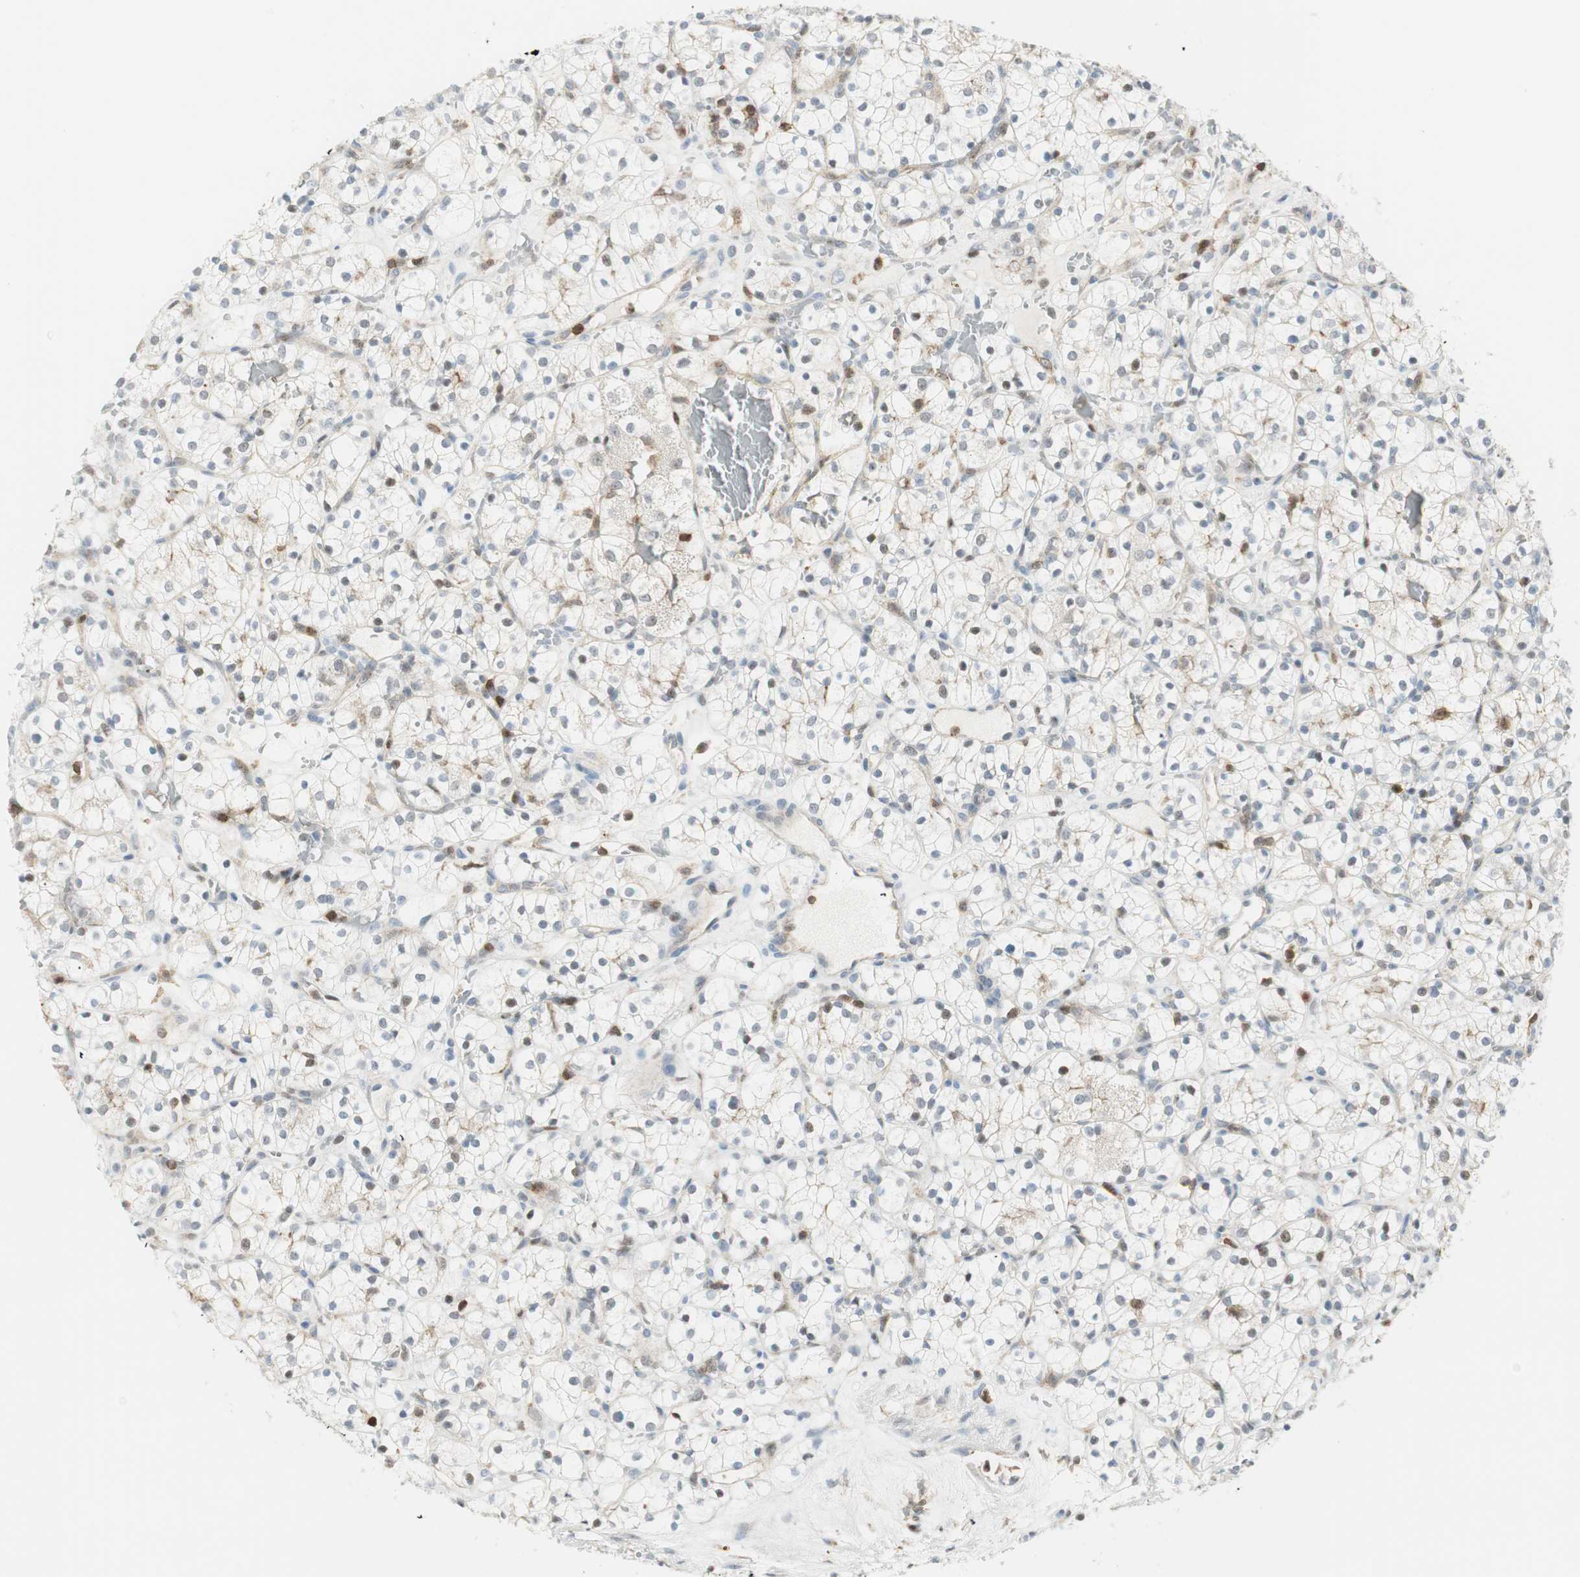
{"staining": {"intensity": "weak", "quantity": ">75%", "location": "cytoplasmic/membranous"}, "tissue": "renal cancer", "cell_type": "Tumor cells", "image_type": "cancer", "snomed": [{"axis": "morphology", "description": "Adenocarcinoma, NOS"}, {"axis": "topography", "description": "Kidney"}], "caption": "A high-resolution micrograph shows immunohistochemistry (IHC) staining of renal cancer (adenocarcinoma), which displays weak cytoplasmic/membranous staining in about >75% of tumor cells.", "gene": "PPP1CA", "patient": {"sex": "female", "age": 60}}